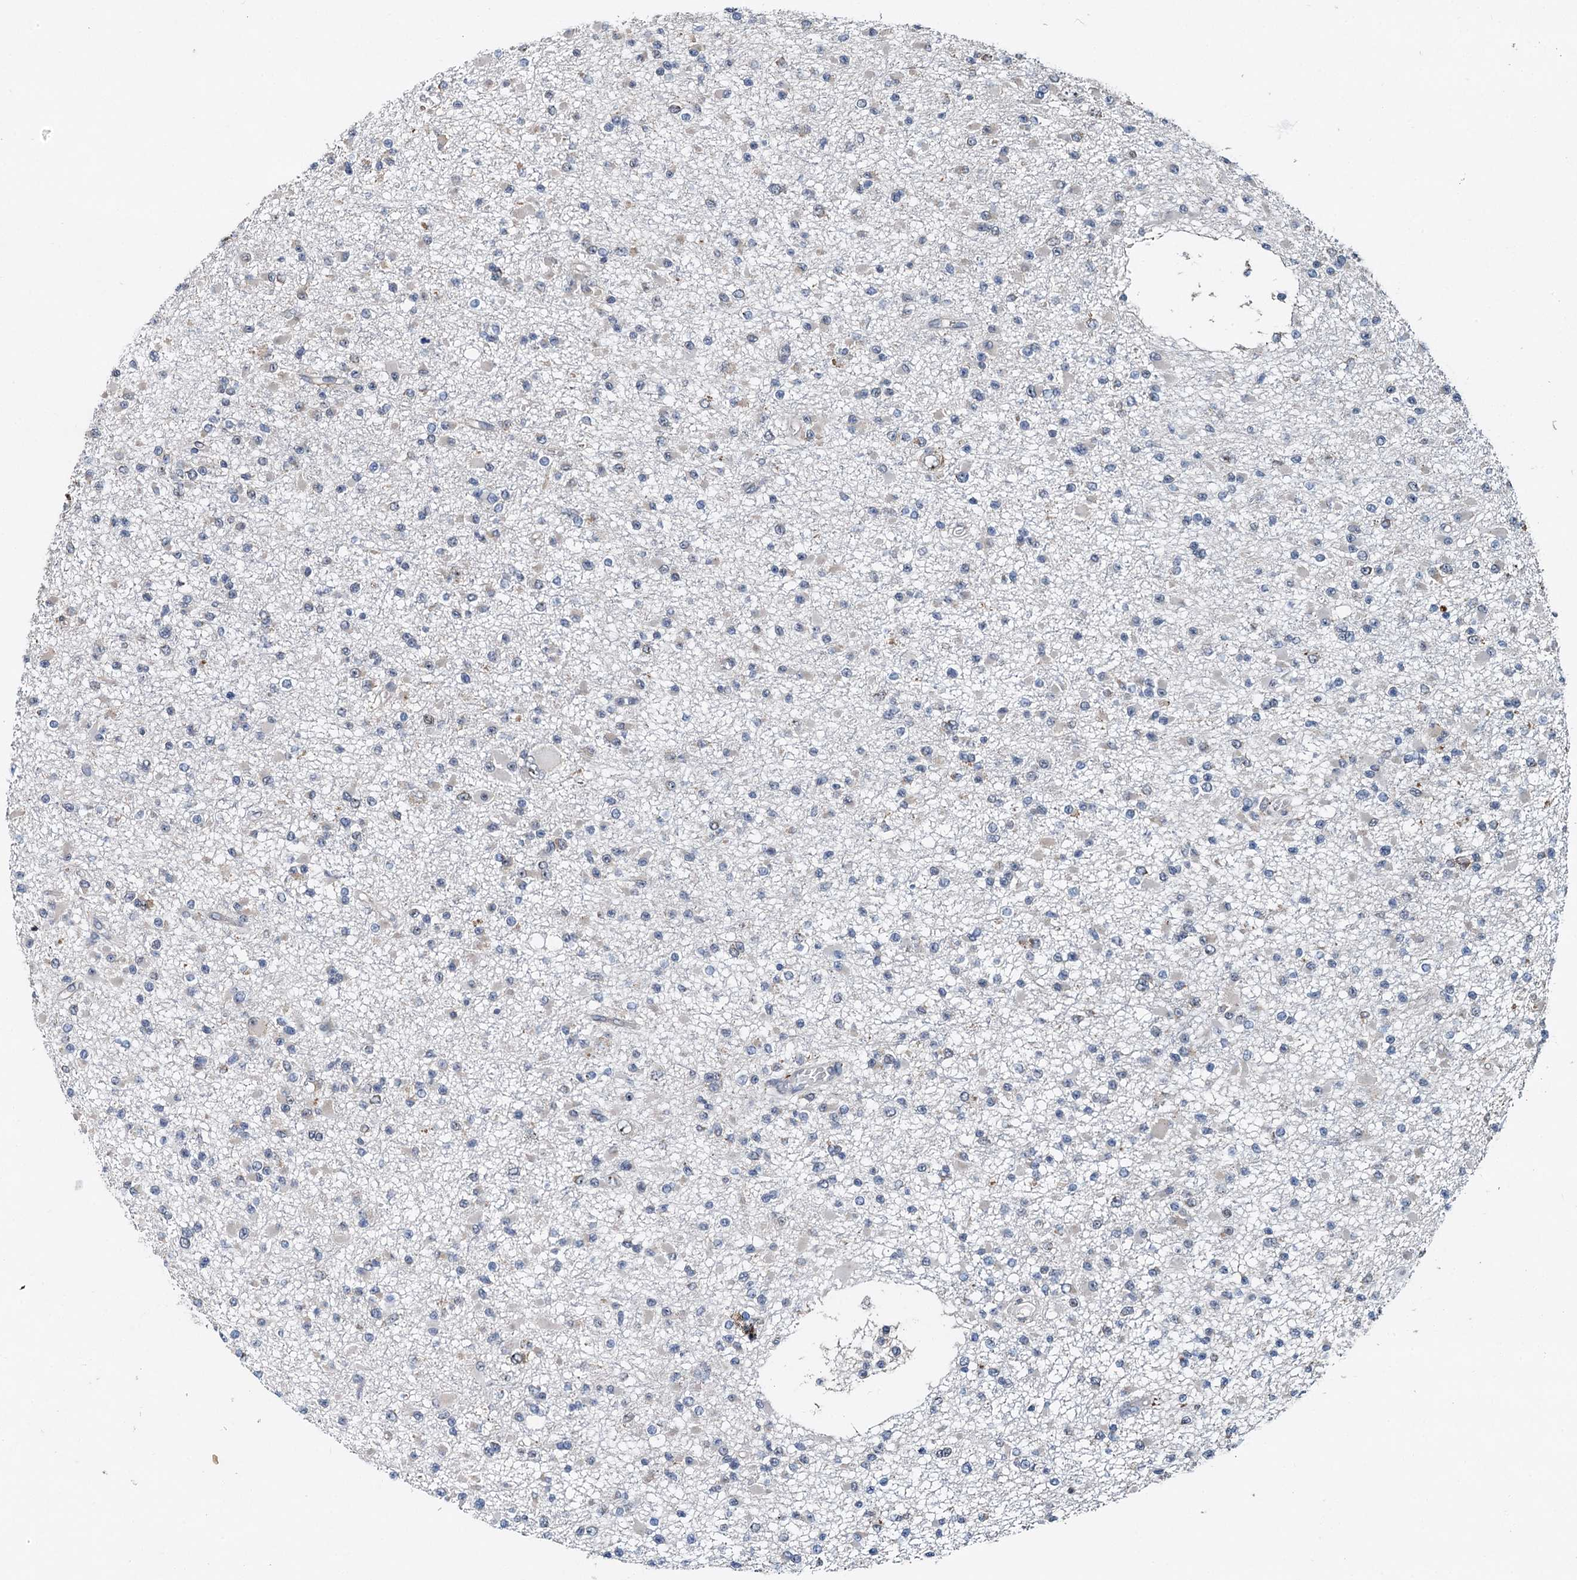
{"staining": {"intensity": "negative", "quantity": "none", "location": "none"}, "tissue": "glioma", "cell_type": "Tumor cells", "image_type": "cancer", "snomed": [{"axis": "morphology", "description": "Glioma, malignant, Low grade"}, {"axis": "topography", "description": "Brain"}], "caption": "Image shows no protein staining in tumor cells of low-grade glioma (malignant) tissue. (Stains: DAB (3,3'-diaminobenzidine) IHC with hematoxylin counter stain, Microscopy: brightfield microscopy at high magnification).", "gene": "DNAJC21", "patient": {"sex": "female", "age": 22}}